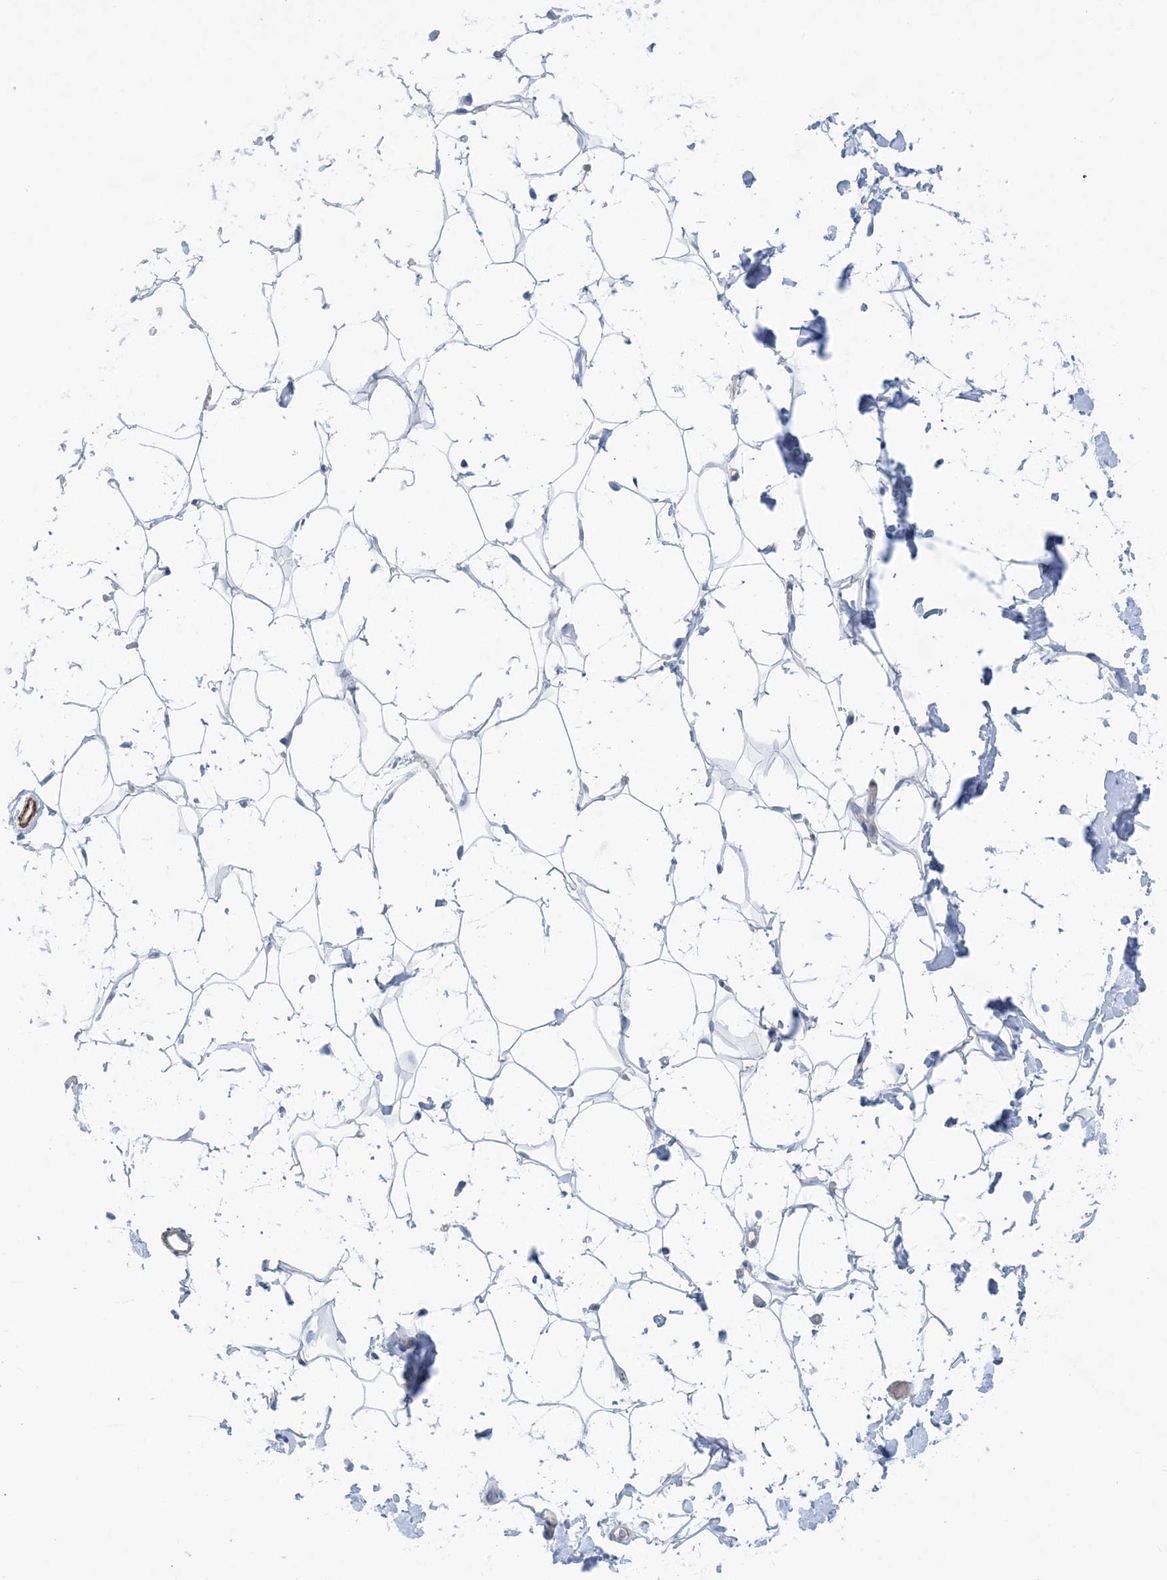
{"staining": {"intensity": "negative", "quantity": "none", "location": "none"}, "tissue": "adipose tissue", "cell_type": "Adipocytes", "image_type": "normal", "snomed": [{"axis": "morphology", "description": "Normal tissue, NOS"}, {"axis": "topography", "description": "Breast"}], "caption": "This is a histopathology image of IHC staining of normal adipose tissue, which shows no positivity in adipocytes.", "gene": "SHANK1", "patient": {"sex": "female", "age": 26}}